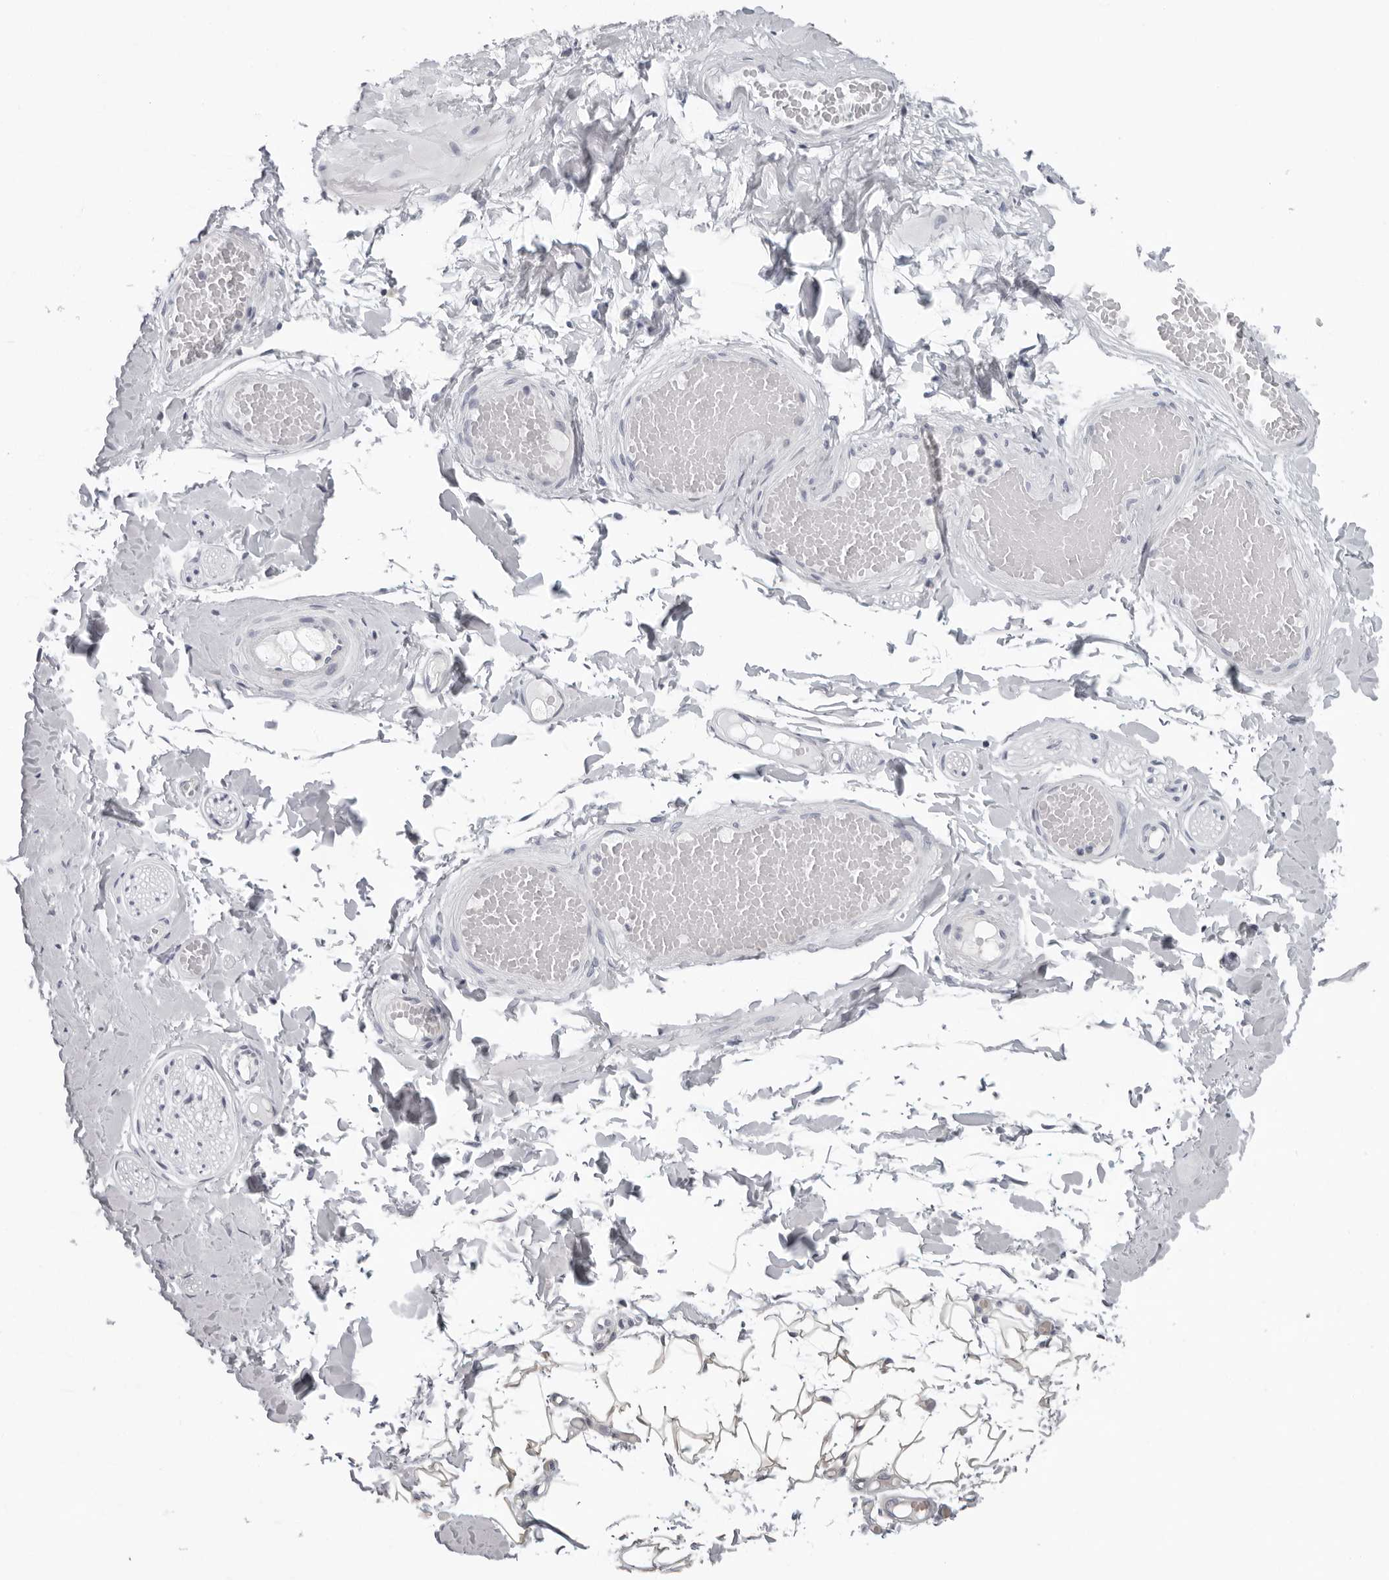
{"staining": {"intensity": "negative", "quantity": "none", "location": "none"}, "tissue": "adipose tissue", "cell_type": "Adipocytes", "image_type": "normal", "snomed": [{"axis": "morphology", "description": "Normal tissue, NOS"}, {"axis": "topography", "description": "Adipose tissue"}, {"axis": "topography", "description": "Vascular tissue"}, {"axis": "topography", "description": "Peripheral nerve tissue"}], "caption": "This is an immunohistochemistry (IHC) photomicrograph of benign human adipose tissue. There is no expression in adipocytes.", "gene": "CCDC28B", "patient": {"sex": "male", "age": 25}}